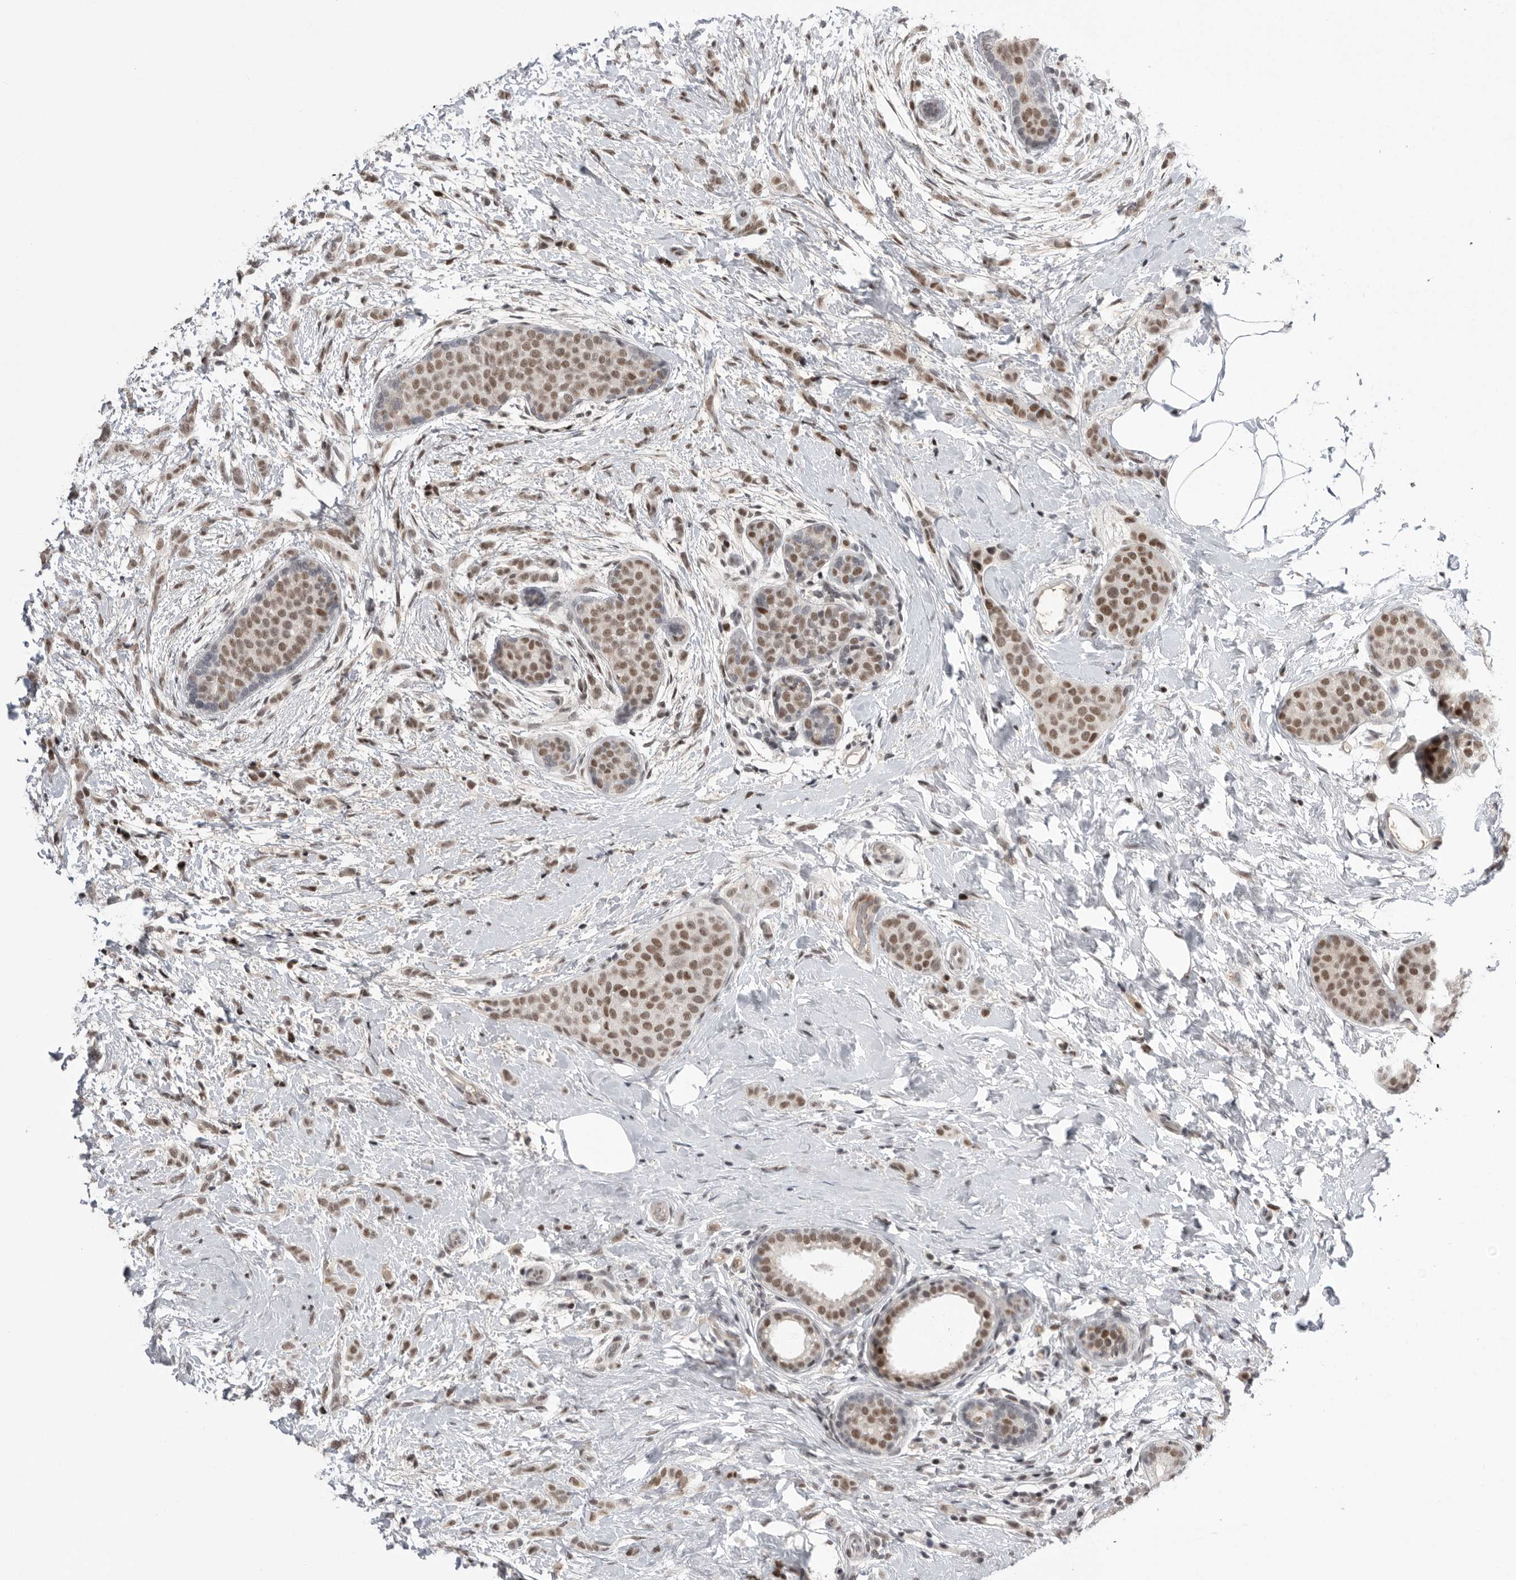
{"staining": {"intensity": "moderate", "quantity": ">75%", "location": "nuclear"}, "tissue": "breast cancer", "cell_type": "Tumor cells", "image_type": "cancer", "snomed": [{"axis": "morphology", "description": "Lobular carcinoma, in situ"}, {"axis": "morphology", "description": "Lobular carcinoma"}, {"axis": "topography", "description": "Breast"}], "caption": "There is medium levels of moderate nuclear expression in tumor cells of breast lobular carcinoma, as demonstrated by immunohistochemical staining (brown color).", "gene": "POU5F1", "patient": {"sex": "female", "age": 41}}